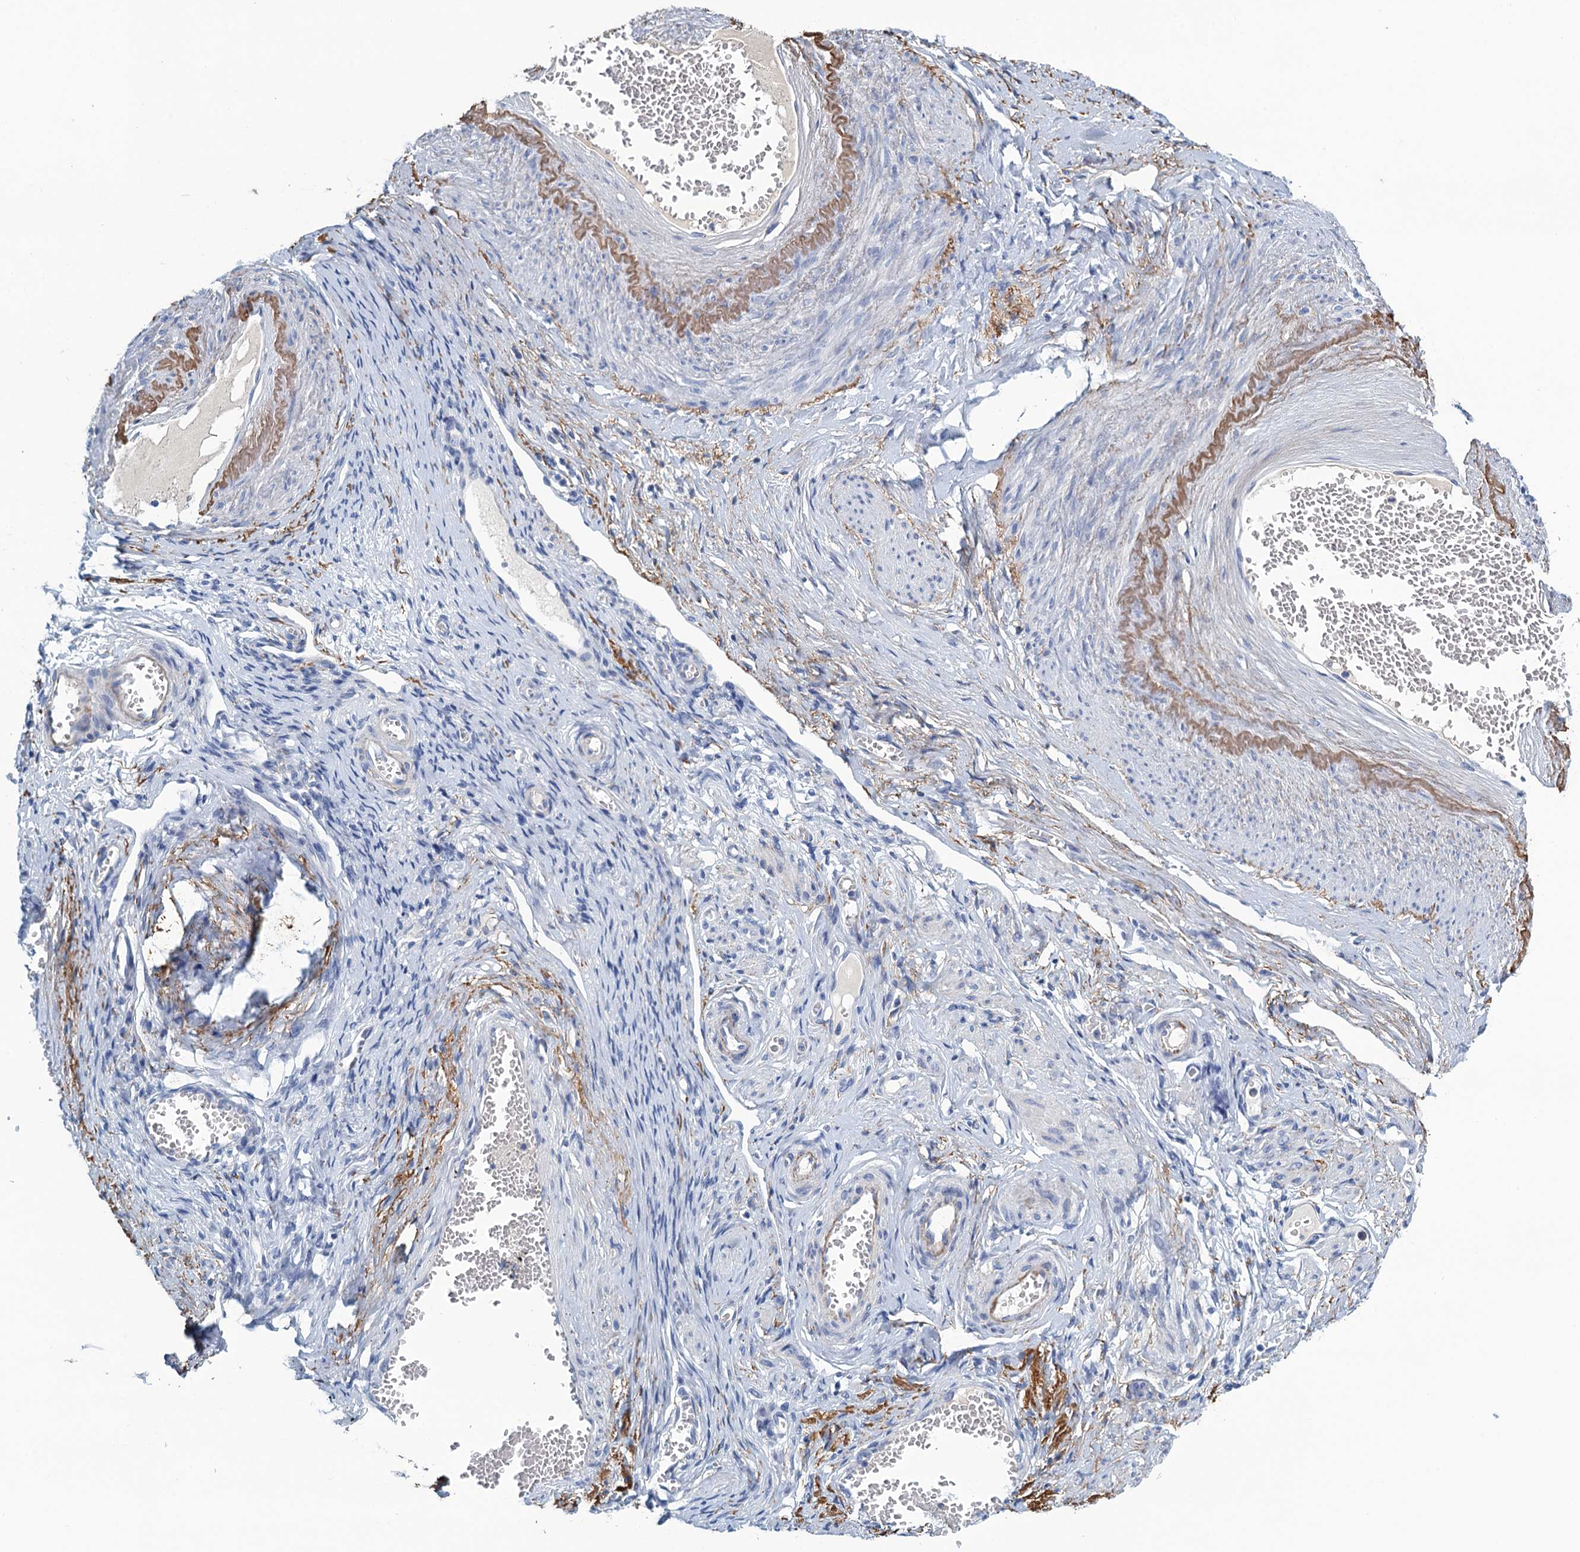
{"staining": {"intensity": "negative", "quantity": "none", "location": "none"}, "tissue": "adipose tissue", "cell_type": "Adipocytes", "image_type": "normal", "snomed": [{"axis": "morphology", "description": "Normal tissue, NOS"}, {"axis": "topography", "description": "Vascular tissue"}, {"axis": "topography", "description": "Fallopian tube"}, {"axis": "topography", "description": "Ovary"}], "caption": "A high-resolution histopathology image shows IHC staining of normal adipose tissue, which reveals no significant expression in adipocytes. (DAB (3,3'-diaminobenzidine) immunohistochemistry (IHC), high magnification).", "gene": "C10orf88", "patient": {"sex": "female", "age": 67}}